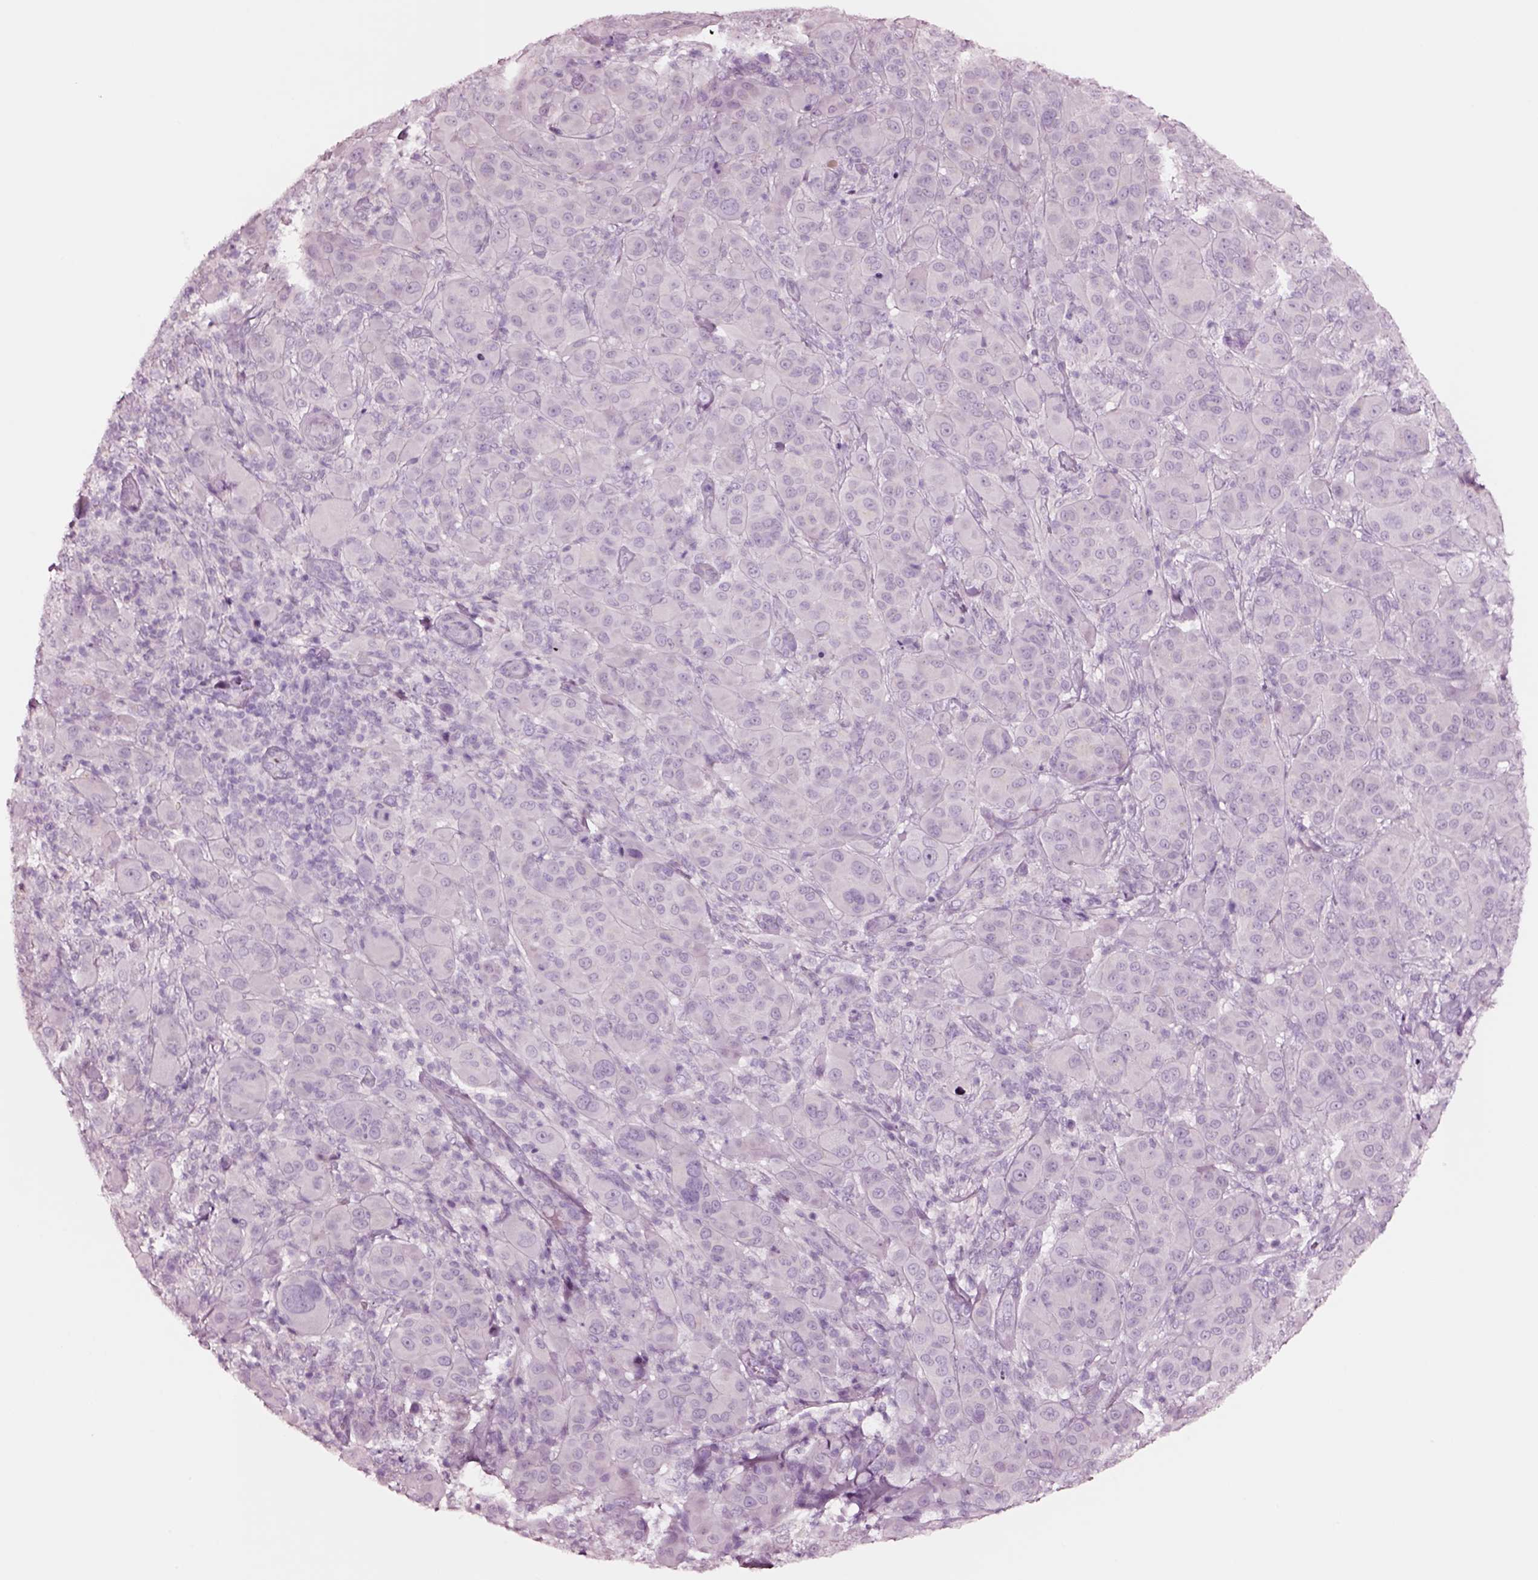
{"staining": {"intensity": "negative", "quantity": "none", "location": "none"}, "tissue": "melanoma", "cell_type": "Tumor cells", "image_type": "cancer", "snomed": [{"axis": "morphology", "description": "Malignant melanoma, NOS"}, {"axis": "topography", "description": "Skin"}], "caption": "Immunohistochemistry histopathology image of human malignant melanoma stained for a protein (brown), which reveals no staining in tumor cells. (DAB (3,3'-diaminobenzidine) IHC visualized using brightfield microscopy, high magnification).", "gene": "NMRK2", "patient": {"sex": "female", "age": 87}}